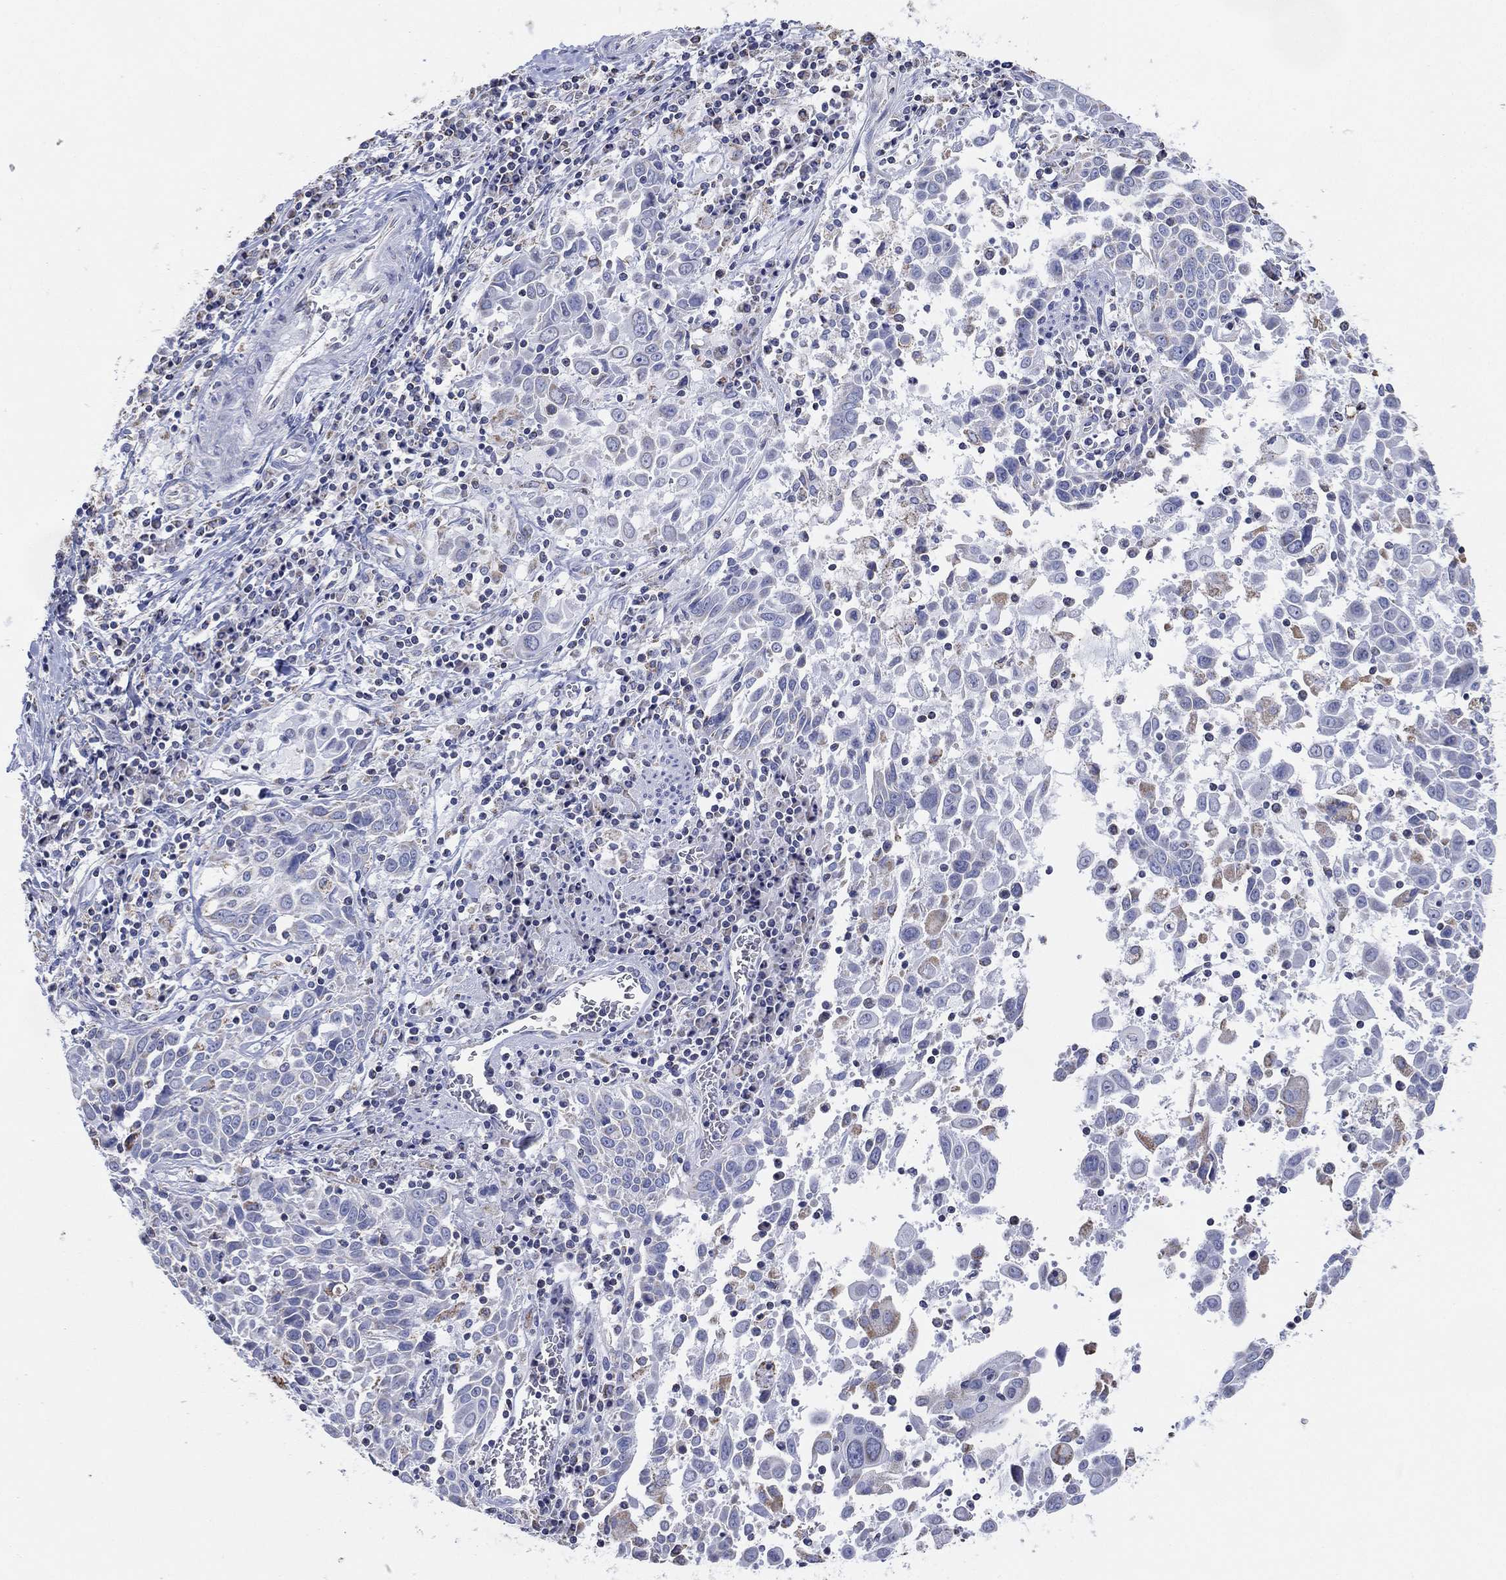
{"staining": {"intensity": "negative", "quantity": "none", "location": "none"}, "tissue": "lung cancer", "cell_type": "Tumor cells", "image_type": "cancer", "snomed": [{"axis": "morphology", "description": "Squamous cell carcinoma, NOS"}, {"axis": "topography", "description": "Lung"}], "caption": "Lung cancer stained for a protein using immunohistochemistry displays no staining tumor cells.", "gene": "CFTR", "patient": {"sex": "male", "age": 57}}